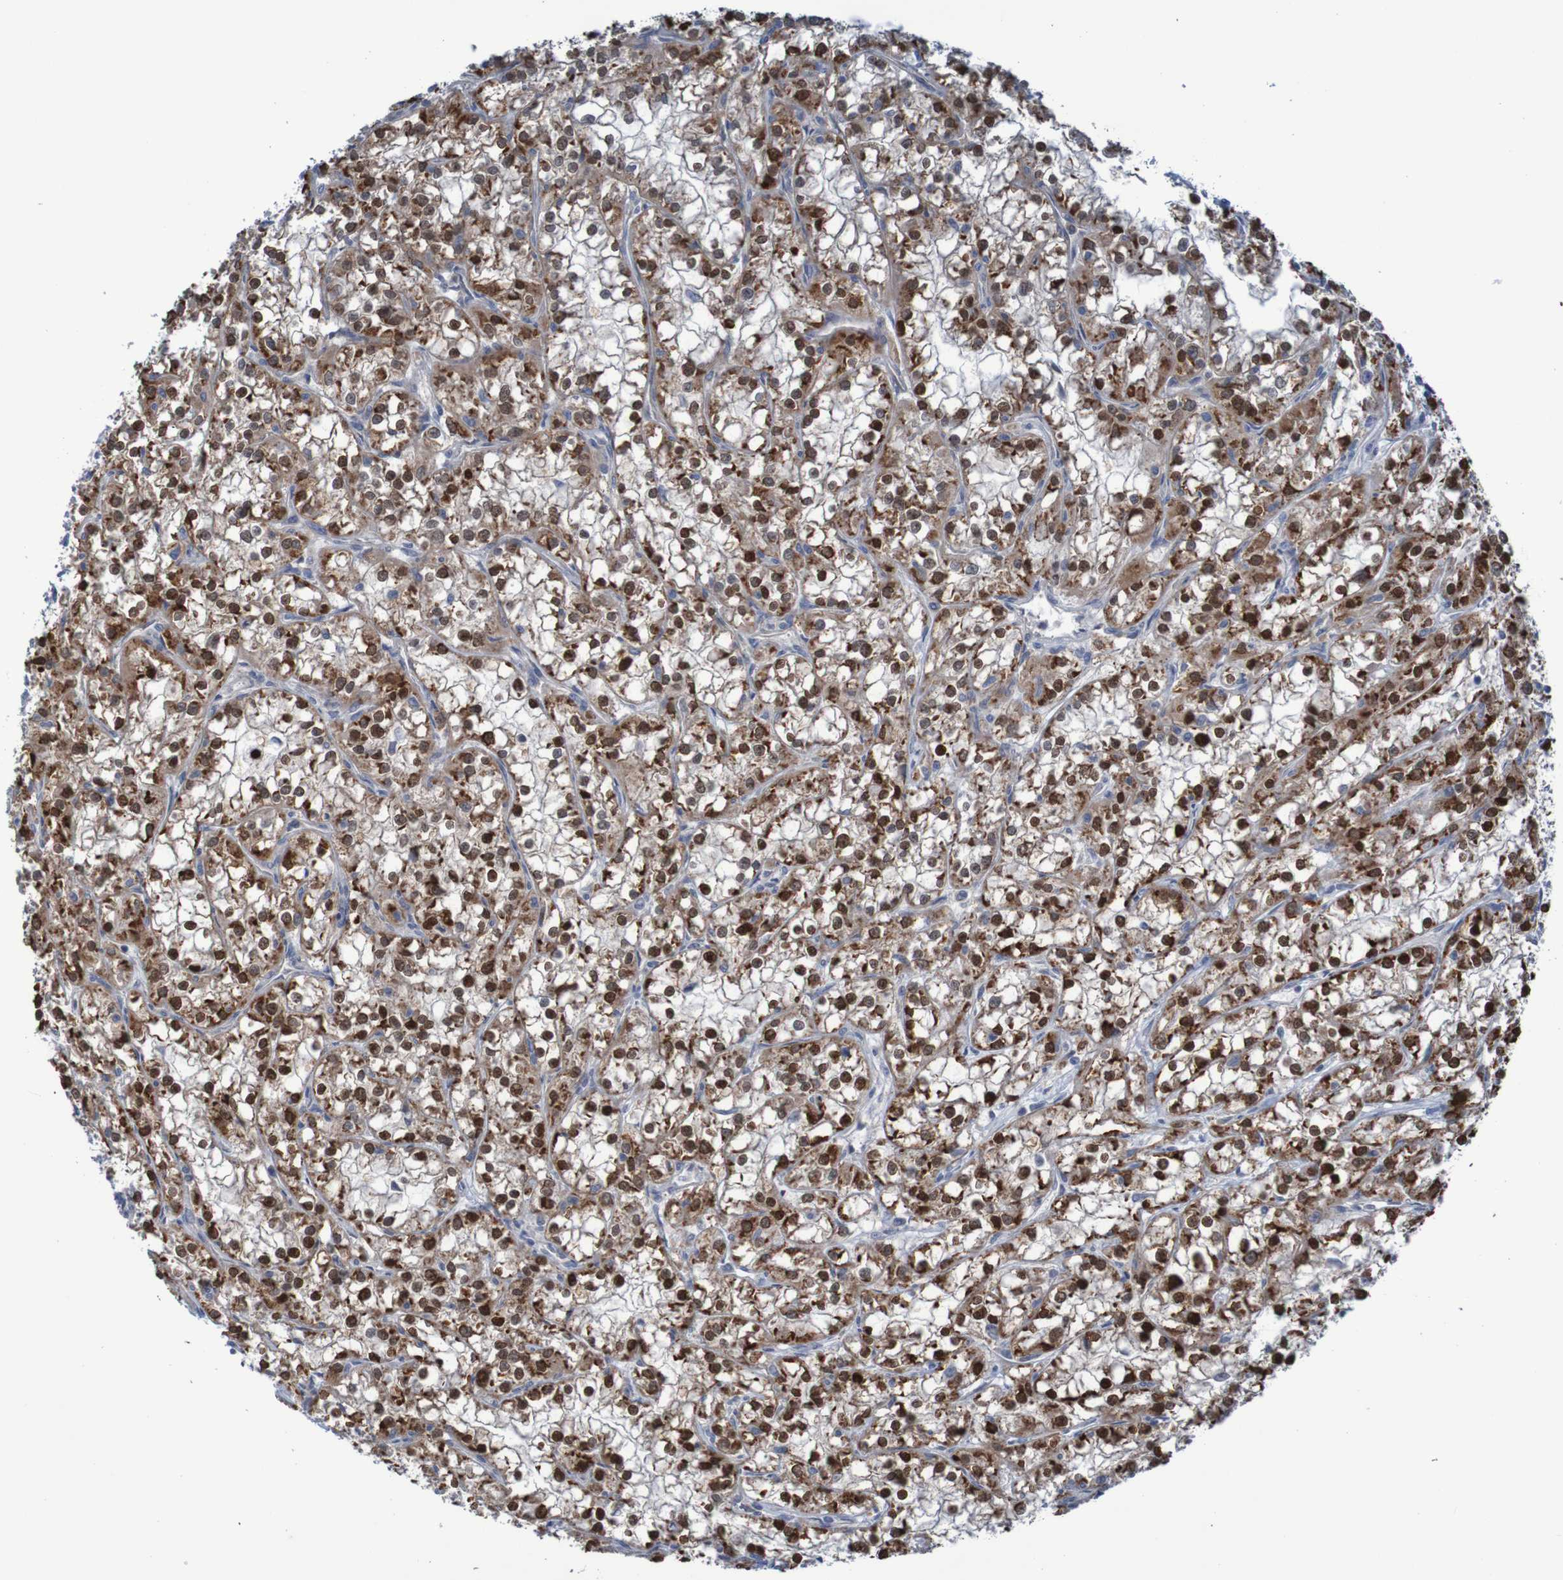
{"staining": {"intensity": "strong", "quantity": ">75%", "location": "cytoplasmic/membranous,nuclear"}, "tissue": "renal cancer", "cell_type": "Tumor cells", "image_type": "cancer", "snomed": [{"axis": "morphology", "description": "Adenocarcinoma, NOS"}, {"axis": "topography", "description": "Kidney"}], "caption": "Immunohistochemical staining of renal cancer (adenocarcinoma) displays strong cytoplasmic/membranous and nuclear protein staining in approximately >75% of tumor cells. Using DAB (3,3'-diaminobenzidine) (brown) and hematoxylin (blue) stains, captured at high magnification using brightfield microscopy.", "gene": "ANGPT4", "patient": {"sex": "female", "age": 52}}